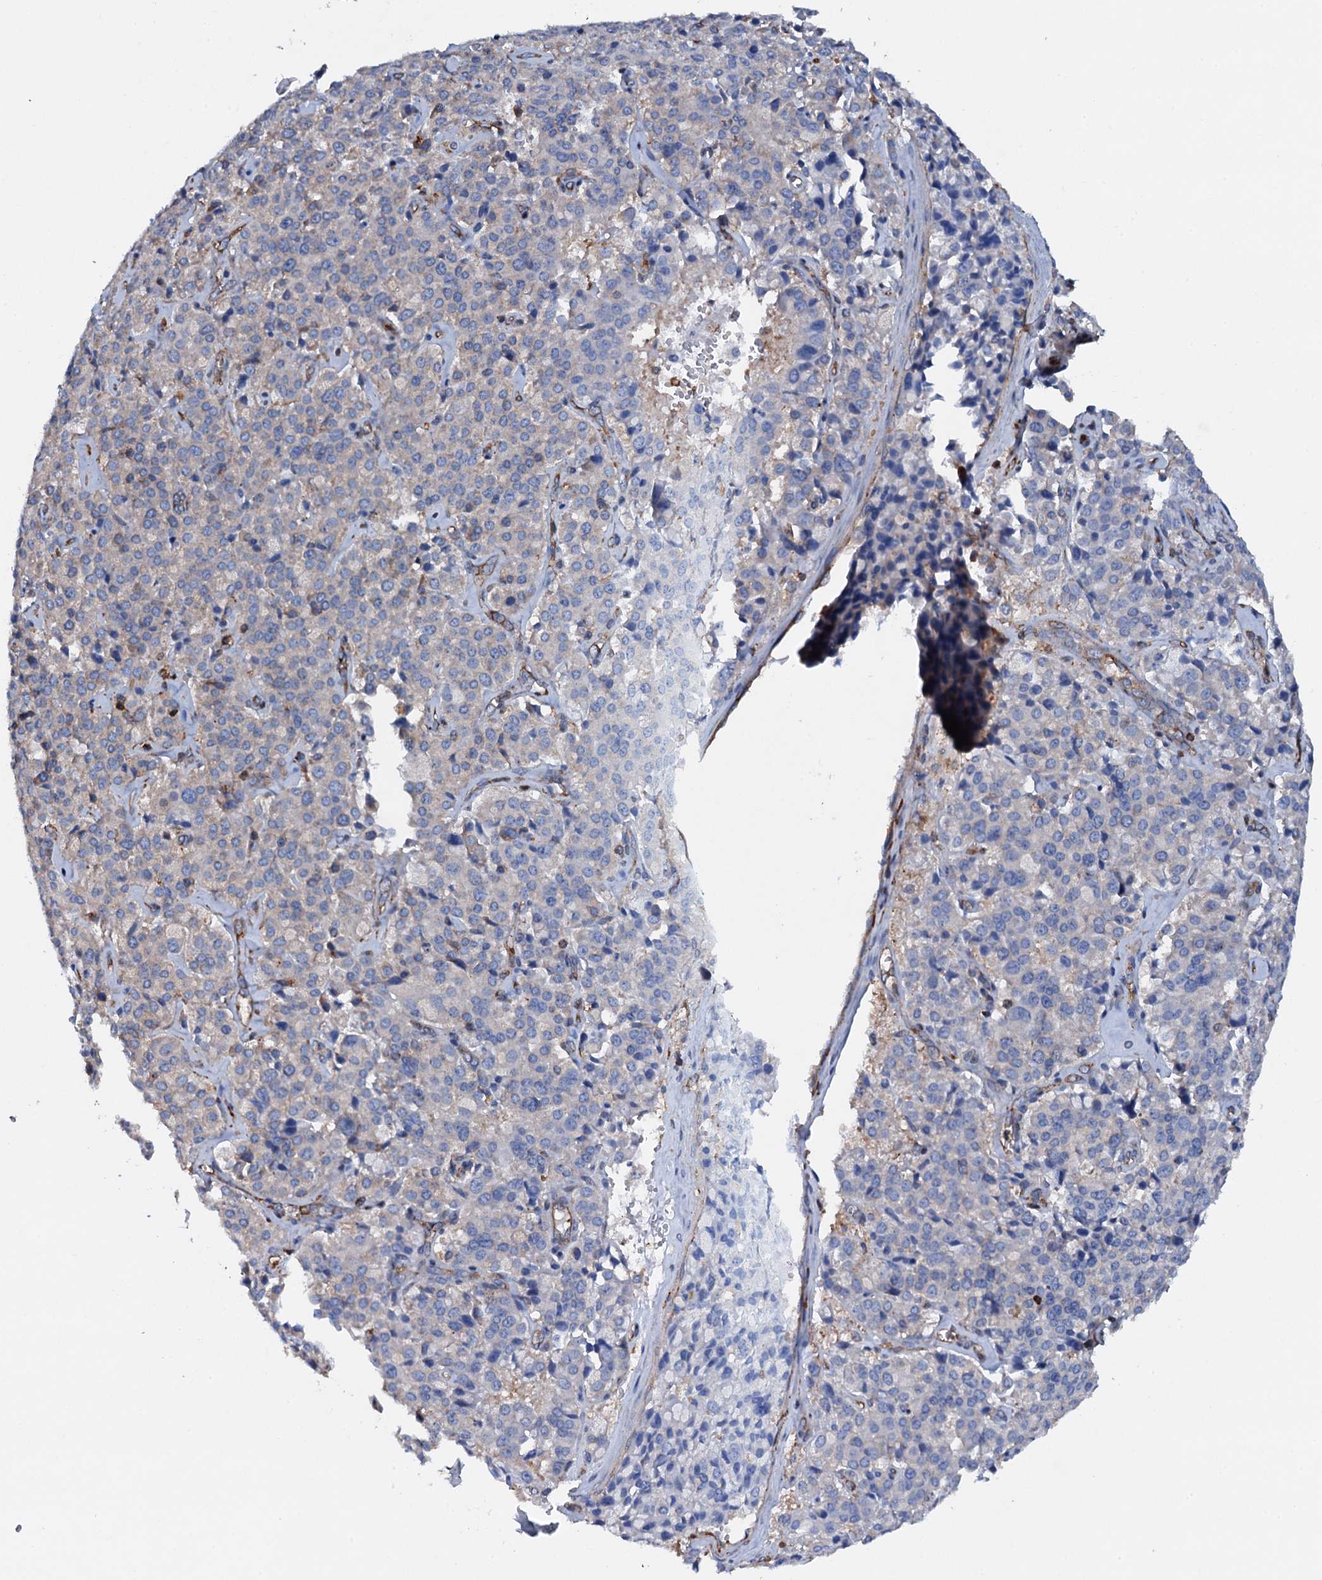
{"staining": {"intensity": "negative", "quantity": "none", "location": "none"}, "tissue": "pancreatic cancer", "cell_type": "Tumor cells", "image_type": "cancer", "snomed": [{"axis": "morphology", "description": "Adenocarcinoma, NOS"}, {"axis": "topography", "description": "Pancreas"}], "caption": "IHC image of neoplastic tissue: pancreatic adenocarcinoma stained with DAB shows no significant protein staining in tumor cells.", "gene": "MS4A4E", "patient": {"sex": "male", "age": 65}}